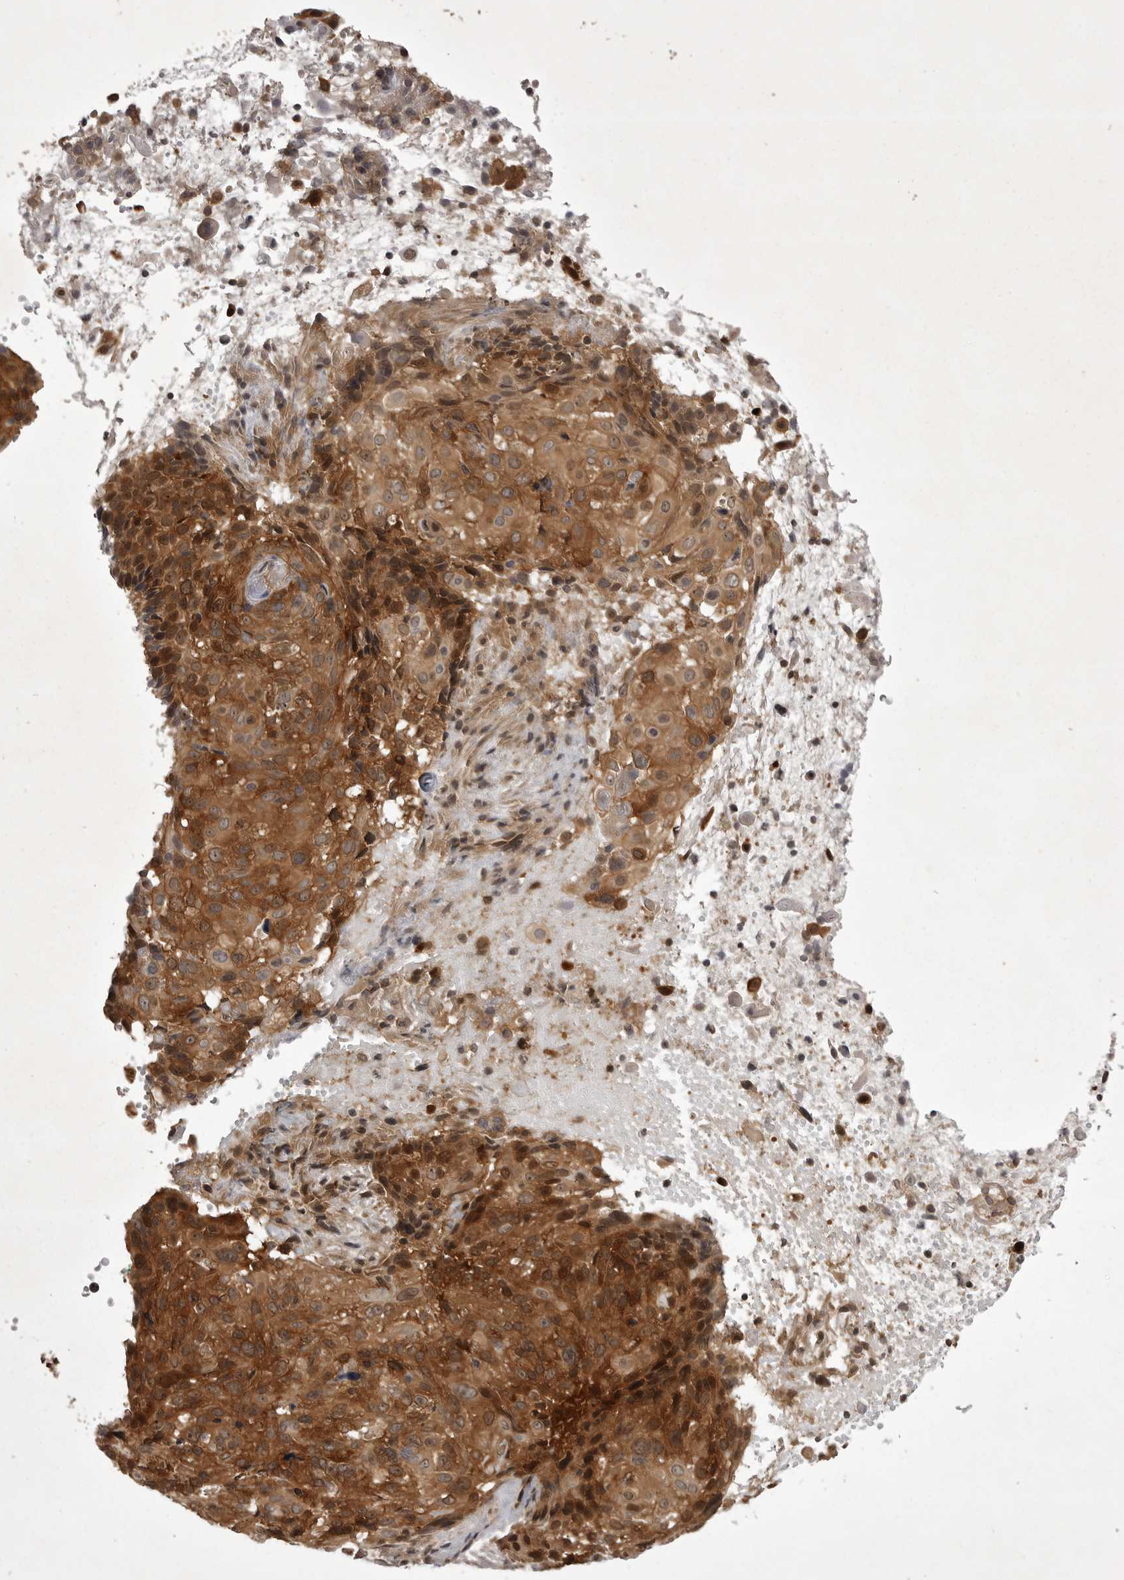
{"staining": {"intensity": "strong", "quantity": ">75%", "location": "cytoplasmic/membranous,nuclear"}, "tissue": "cervical cancer", "cell_type": "Tumor cells", "image_type": "cancer", "snomed": [{"axis": "morphology", "description": "Squamous cell carcinoma, NOS"}, {"axis": "topography", "description": "Cervix"}], "caption": "This is a photomicrograph of immunohistochemistry staining of cervical cancer (squamous cell carcinoma), which shows strong positivity in the cytoplasmic/membranous and nuclear of tumor cells.", "gene": "STK24", "patient": {"sex": "female", "age": 74}}